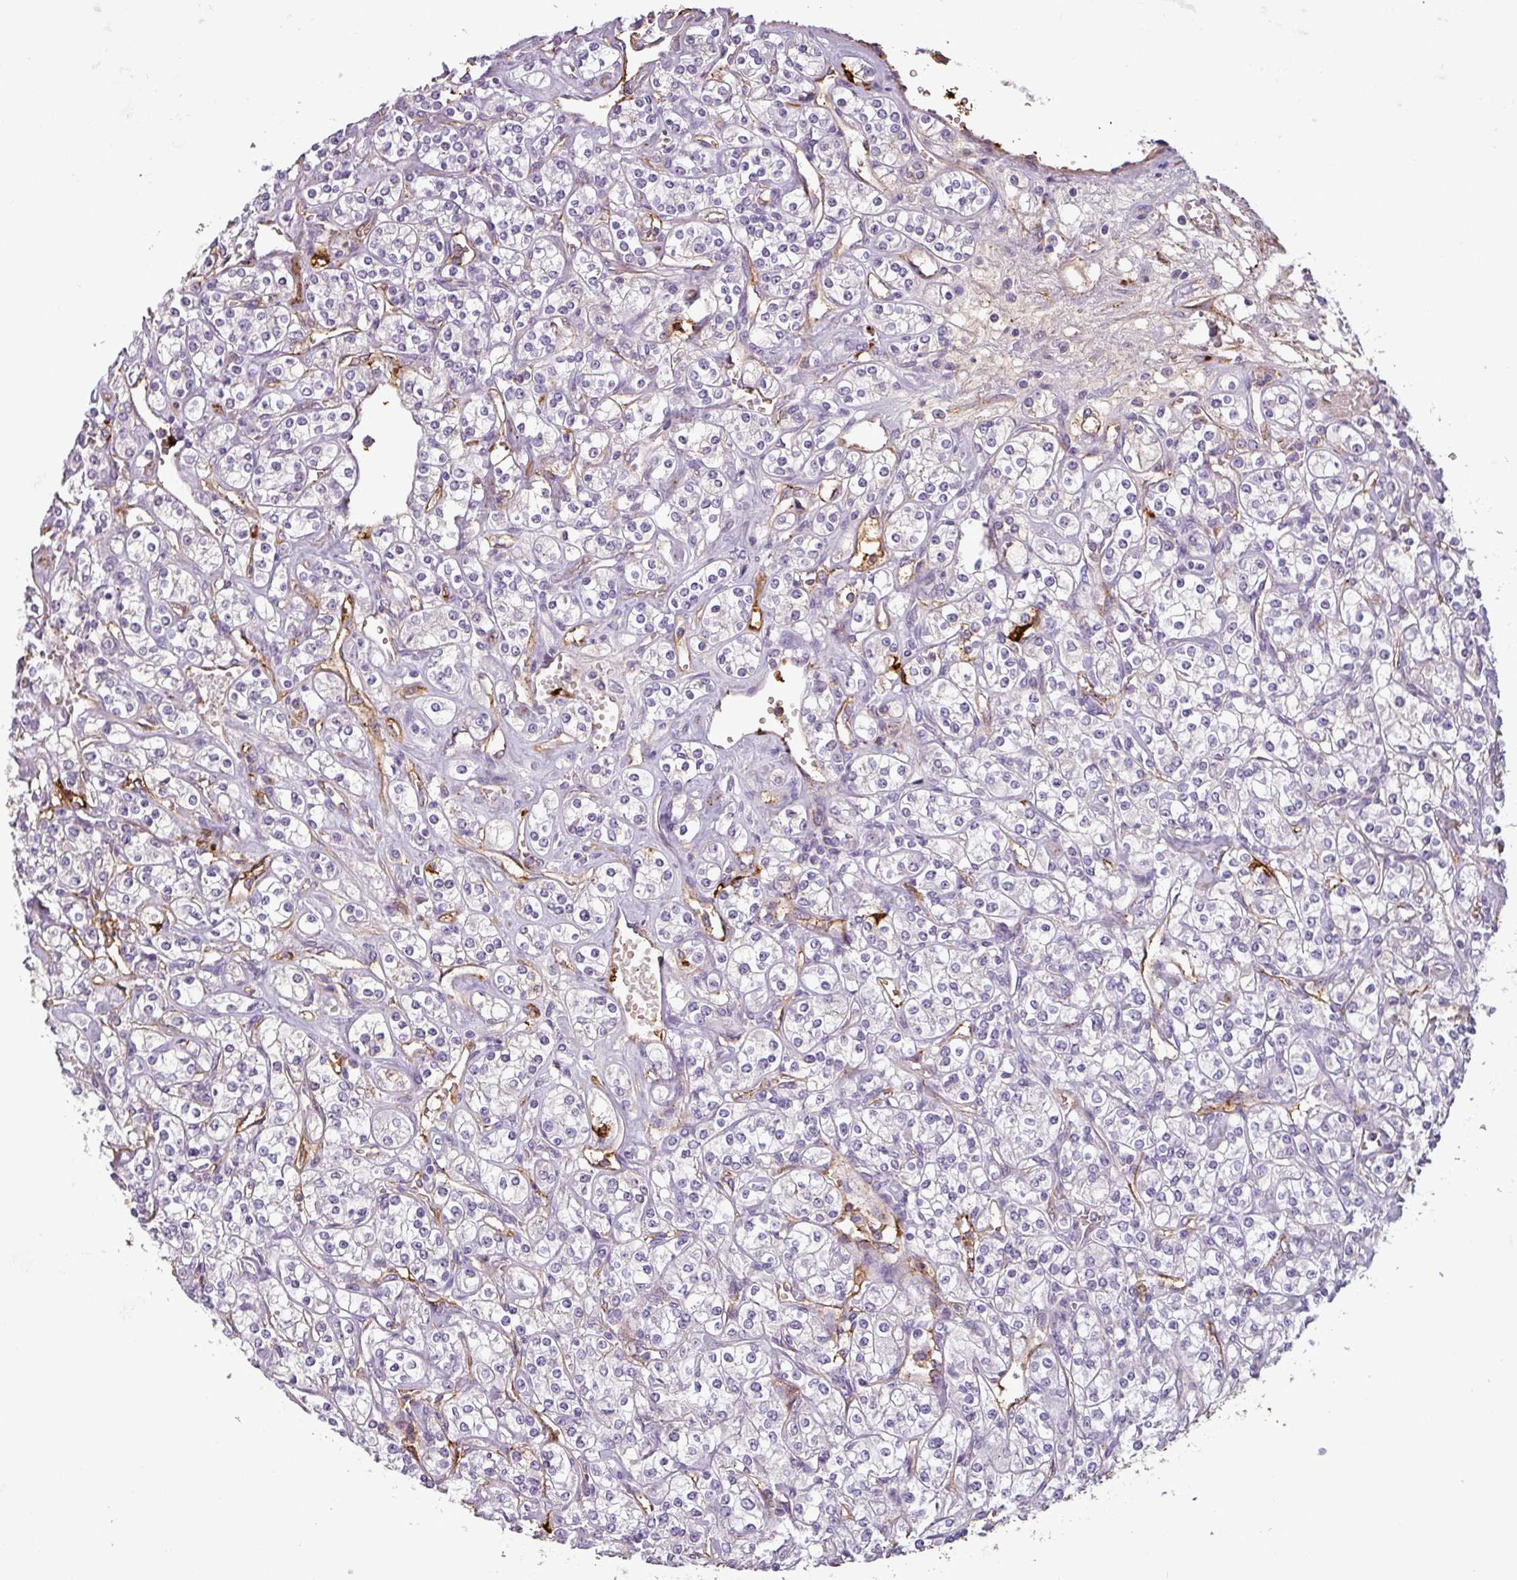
{"staining": {"intensity": "negative", "quantity": "none", "location": "none"}, "tissue": "renal cancer", "cell_type": "Tumor cells", "image_type": "cancer", "snomed": [{"axis": "morphology", "description": "Adenocarcinoma, NOS"}, {"axis": "topography", "description": "Kidney"}], "caption": "Tumor cells show no significant protein expression in renal cancer (adenocarcinoma).", "gene": "APOC1", "patient": {"sex": "male", "age": 77}}